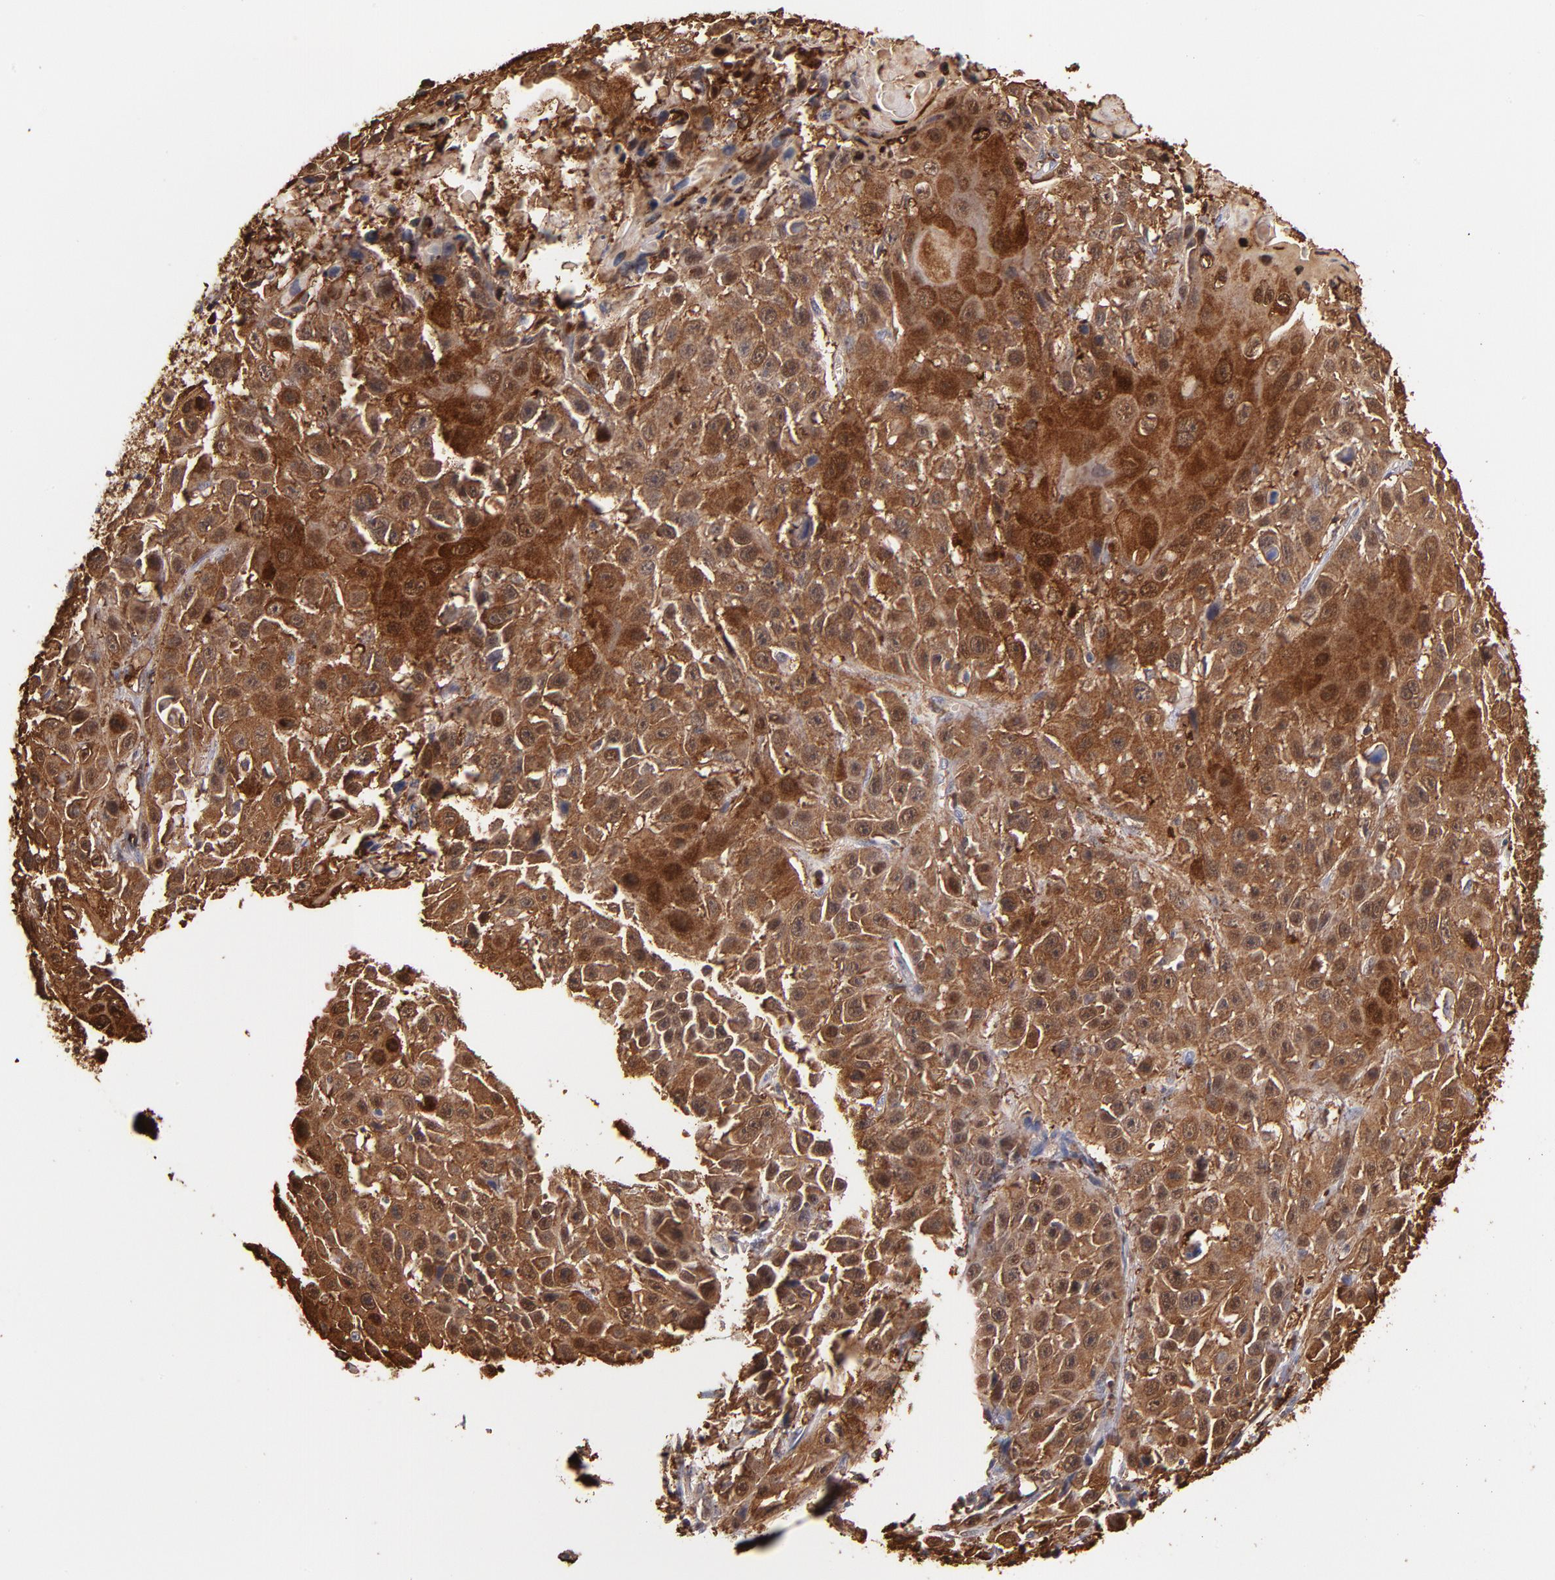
{"staining": {"intensity": "moderate", "quantity": ">75%", "location": "cytoplasmic/membranous"}, "tissue": "cervical cancer", "cell_type": "Tumor cells", "image_type": "cancer", "snomed": [{"axis": "morphology", "description": "Squamous cell carcinoma, NOS"}, {"axis": "topography", "description": "Cervix"}], "caption": "Protein expression analysis of human squamous cell carcinoma (cervical) reveals moderate cytoplasmic/membranous expression in approximately >75% of tumor cells.", "gene": "YWHAB", "patient": {"sex": "female", "age": 39}}